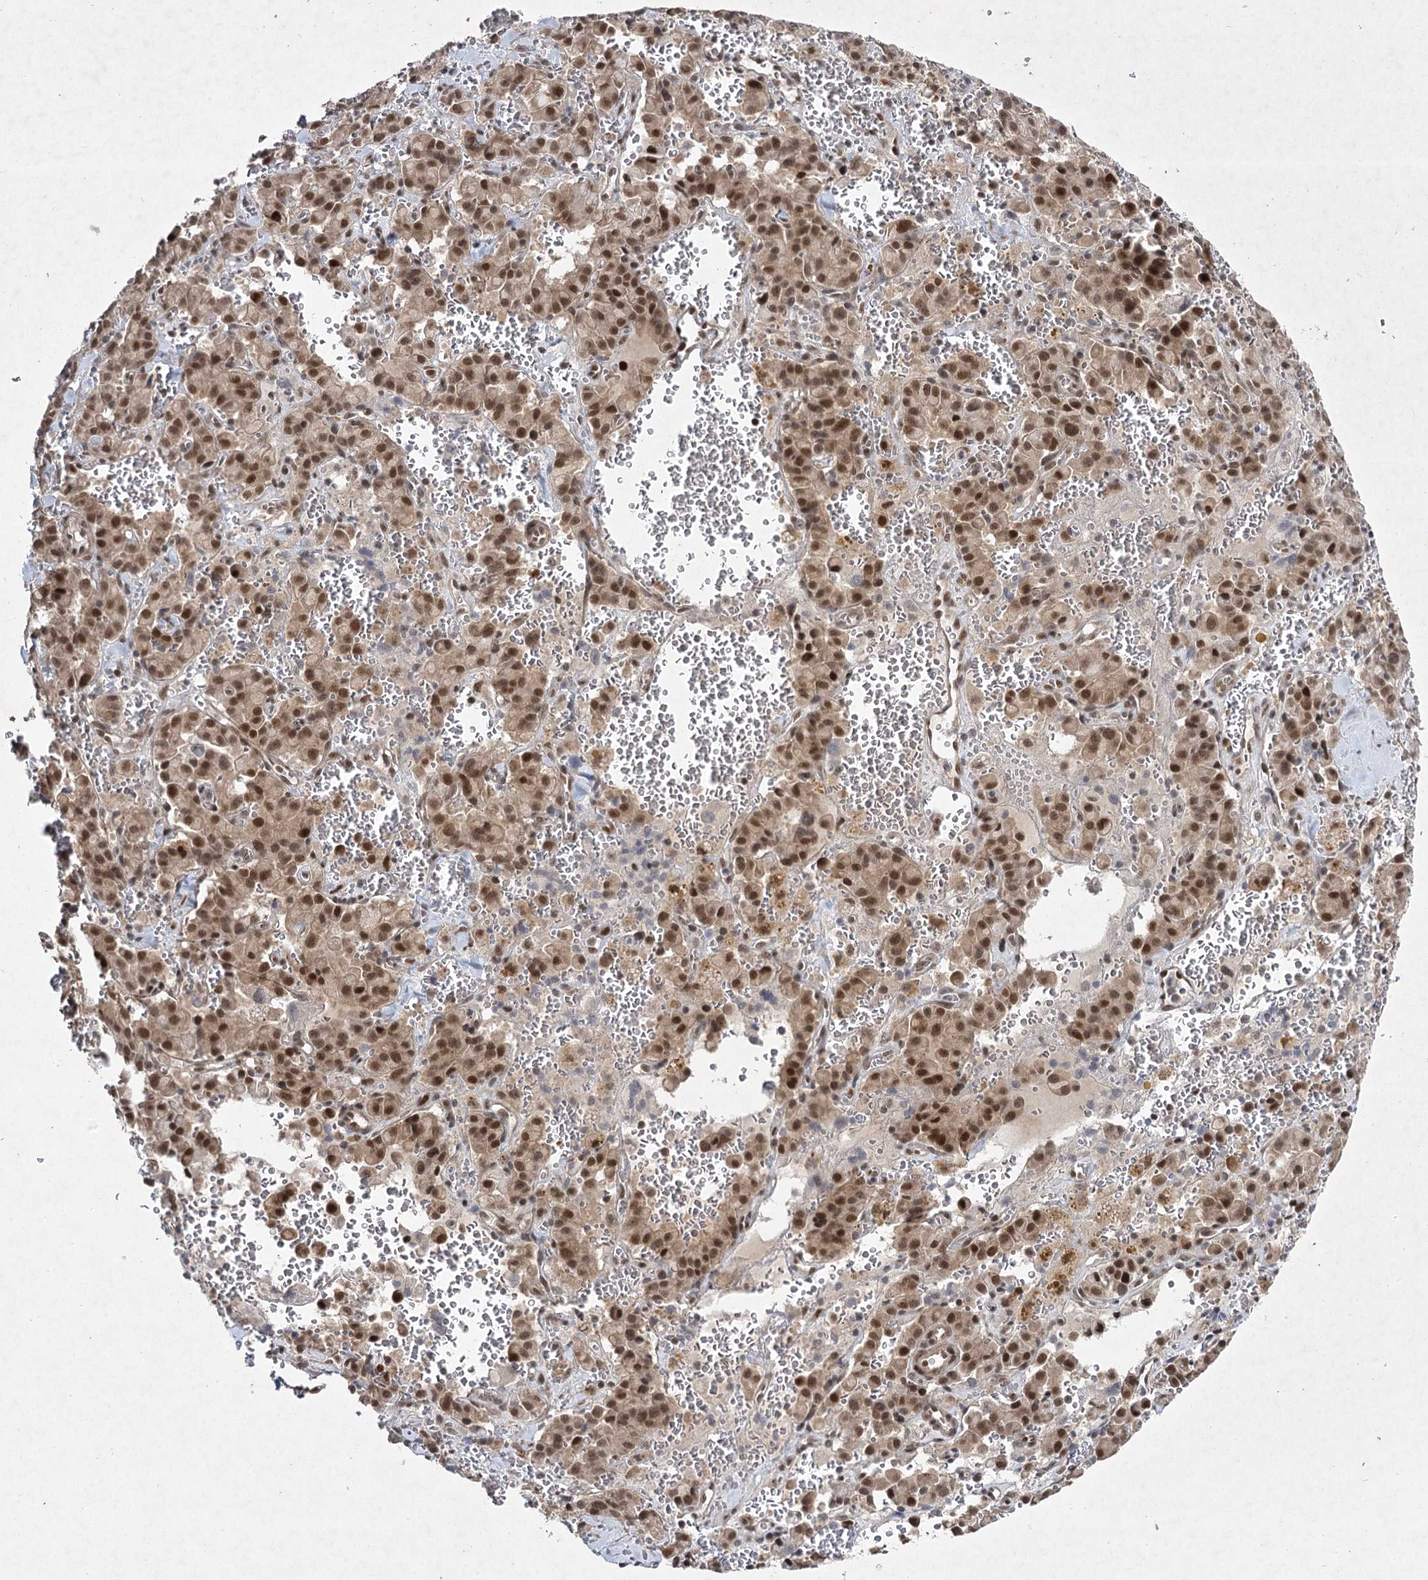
{"staining": {"intensity": "moderate", "quantity": ">75%", "location": "nuclear"}, "tissue": "pancreatic cancer", "cell_type": "Tumor cells", "image_type": "cancer", "snomed": [{"axis": "morphology", "description": "Adenocarcinoma, NOS"}, {"axis": "topography", "description": "Pancreas"}], "caption": "The micrograph shows a brown stain indicating the presence of a protein in the nuclear of tumor cells in pancreatic adenocarcinoma.", "gene": "DCUN1D4", "patient": {"sex": "male", "age": 65}}